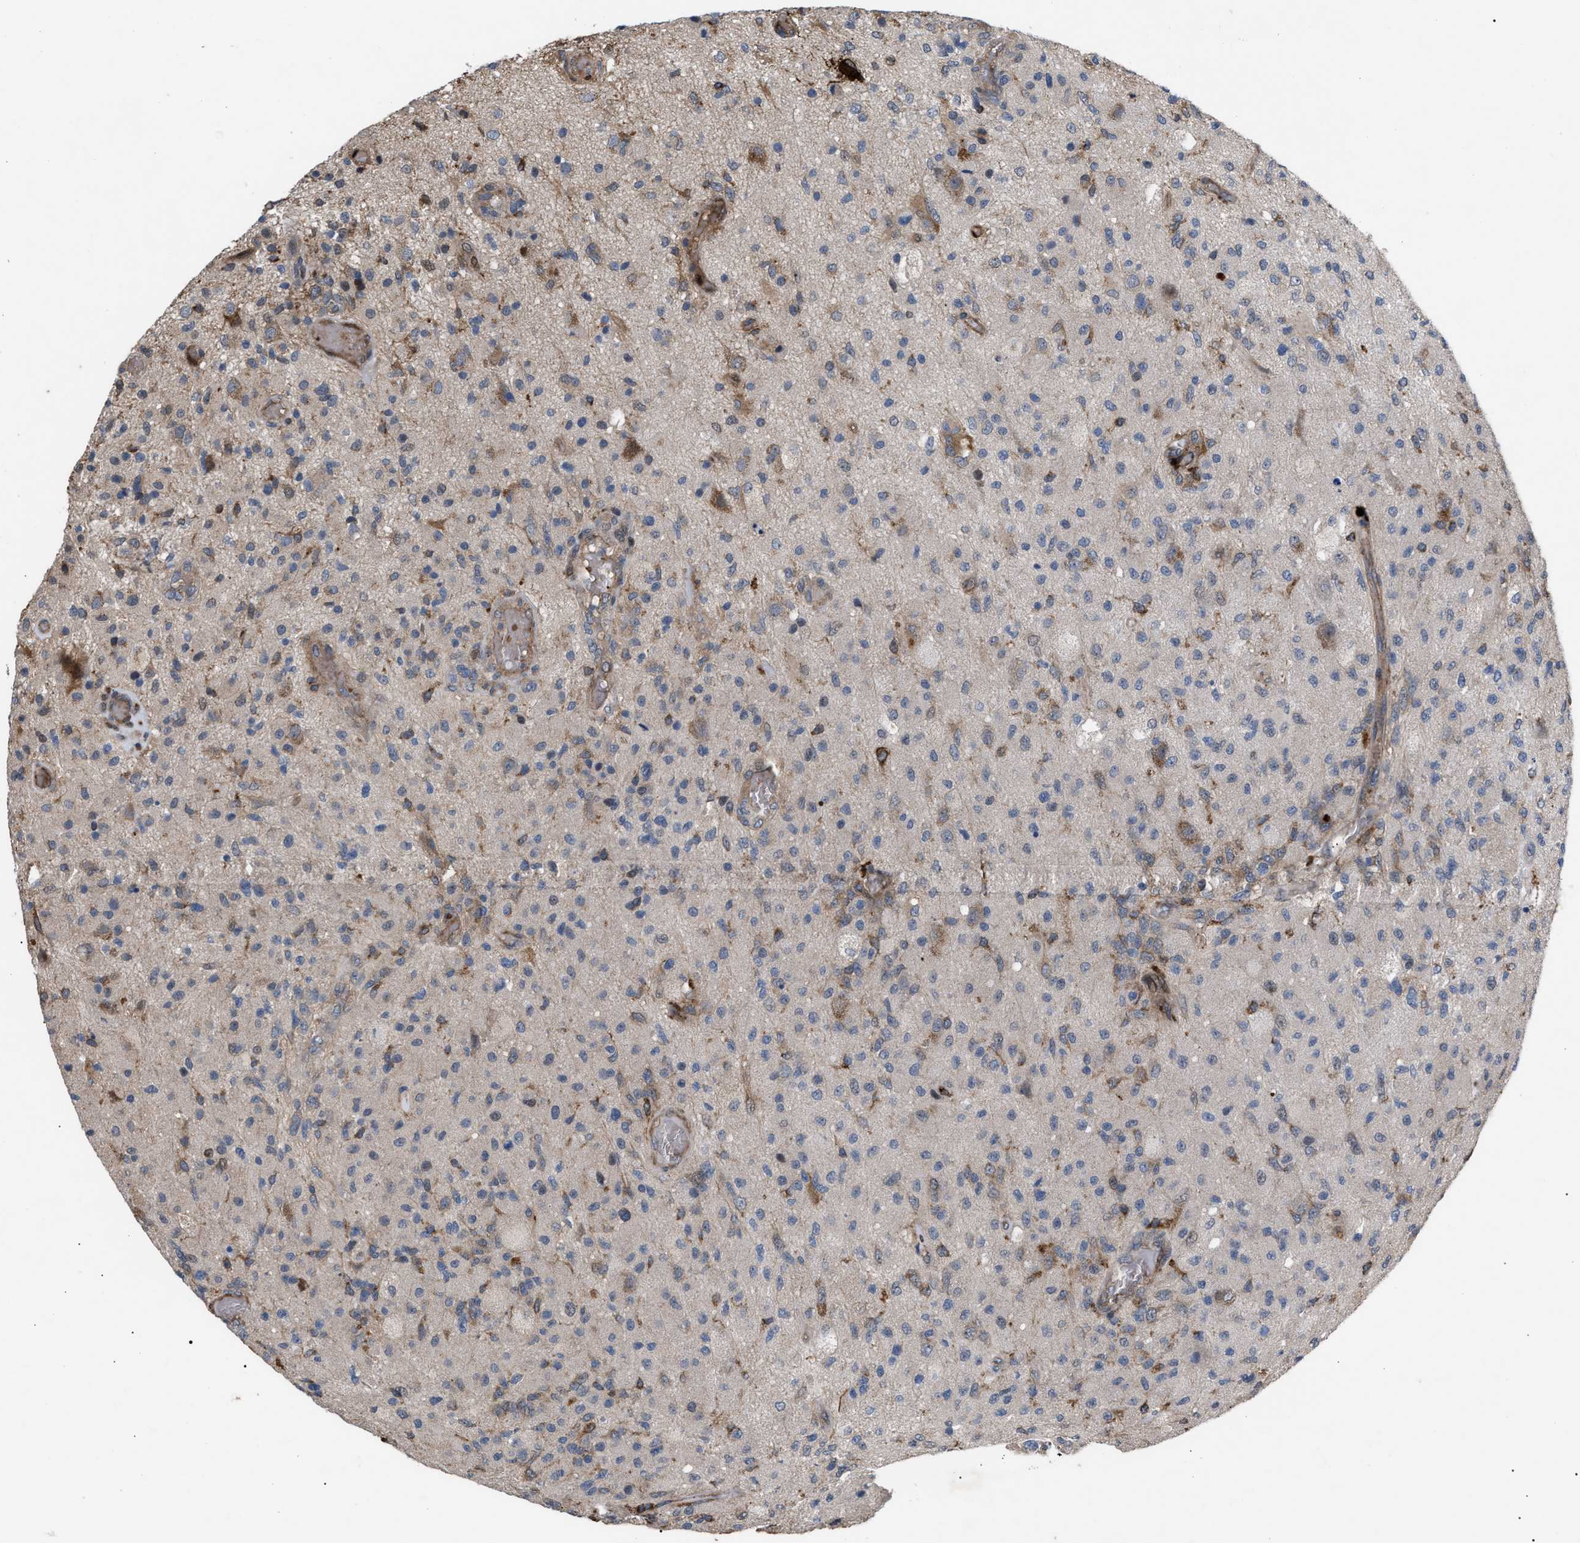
{"staining": {"intensity": "weak", "quantity": "25%-75%", "location": "cytoplasmic/membranous"}, "tissue": "glioma", "cell_type": "Tumor cells", "image_type": "cancer", "snomed": [{"axis": "morphology", "description": "Normal tissue, NOS"}, {"axis": "morphology", "description": "Glioma, malignant, High grade"}, {"axis": "topography", "description": "Cerebral cortex"}], "caption": "Immunohistochemistry (DAB (3,3'-diaminobenzidine)) staining of human malignant glioma (high-grade) displays weak cytoplasmic/membranous protein expression in about 25%-75% of tumor cells.", "gene": "GCC1", "patient": {"sex": "male", "age": 77}}